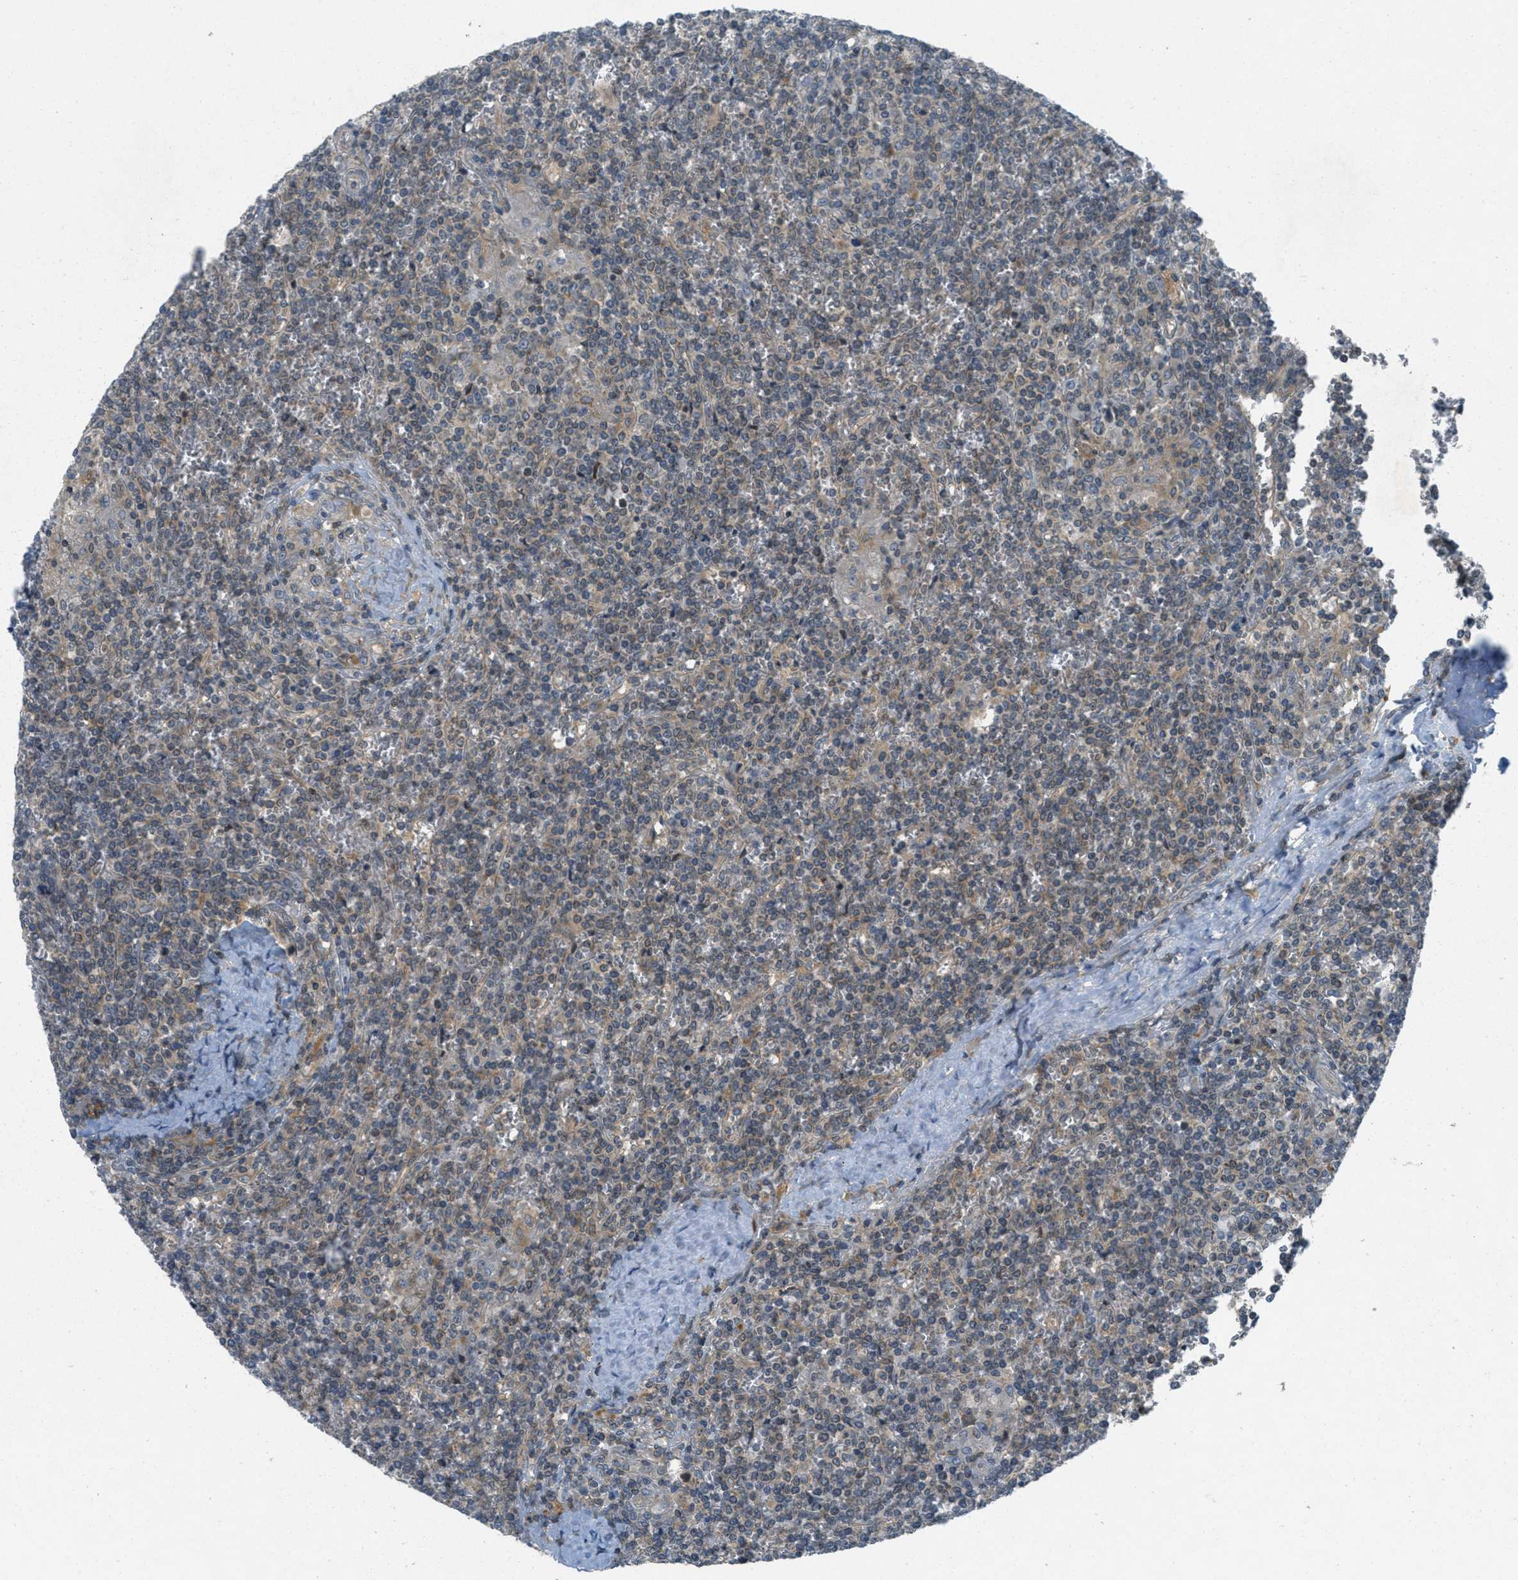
{"staining": {"intensity": "weak", "quantity": "<25%", "location": "cytoplasmic/membranous"}, "tissue": "lymphoma", "cell_type": "Tumor cells", "image_type": "cancer", "snomed": [{"axis": "morphology", "description": "Malignant lymphoma, non-Hodgkin's type, Low grade"}, {"axis": "topography", "description": "Spleen"}], "caption": "Tumor cells show no significant protein staining in lymphoma. The staining is performed using DAB (3,3'-diaminobenzidine) brown chromogen with nuclei counter-stained in using hematoxylin.", "gene": "SIGMAR1", "patient": {"sex": "female", "age": 19}}